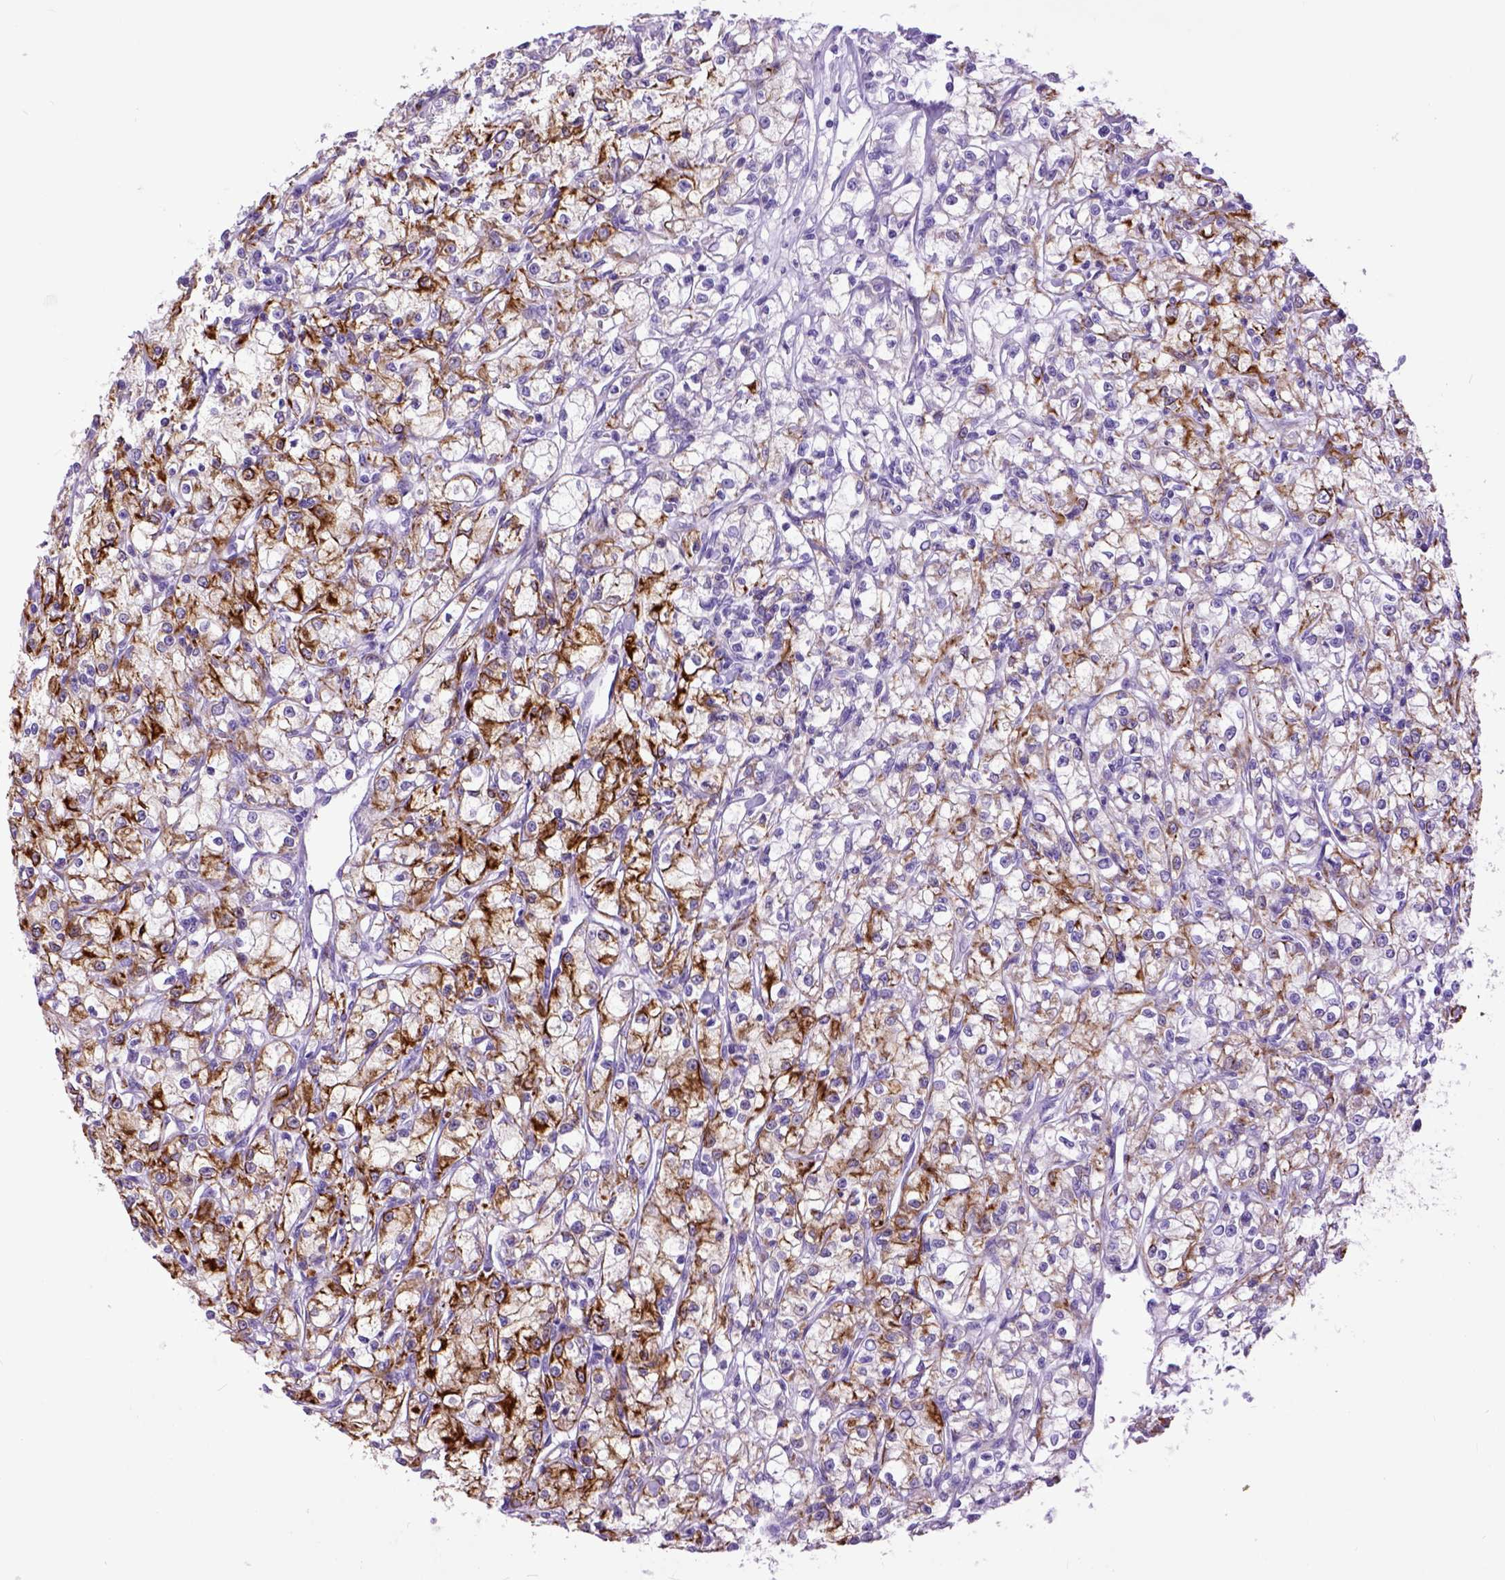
{"staining": {"intensity": "strong", "quantity": "<25%", "location": "cytoplasmic/membranous"}, "tissue": "renal cancer", "cell_type": "Tumor cells", "image_type": "cancer", "snomed": [{"axis": "morphology", "description": "Adenocarcinoma, NOS"}, {"axis": "topography", "description": "Kidney"}], "caption": "Strong cytoplasmic/membranous protein staining is present in approximately <25% of tumor cells in renal adenocarcinoma.", "gene": "RAB25", "patient": {"sex": "female", "age": 59}}